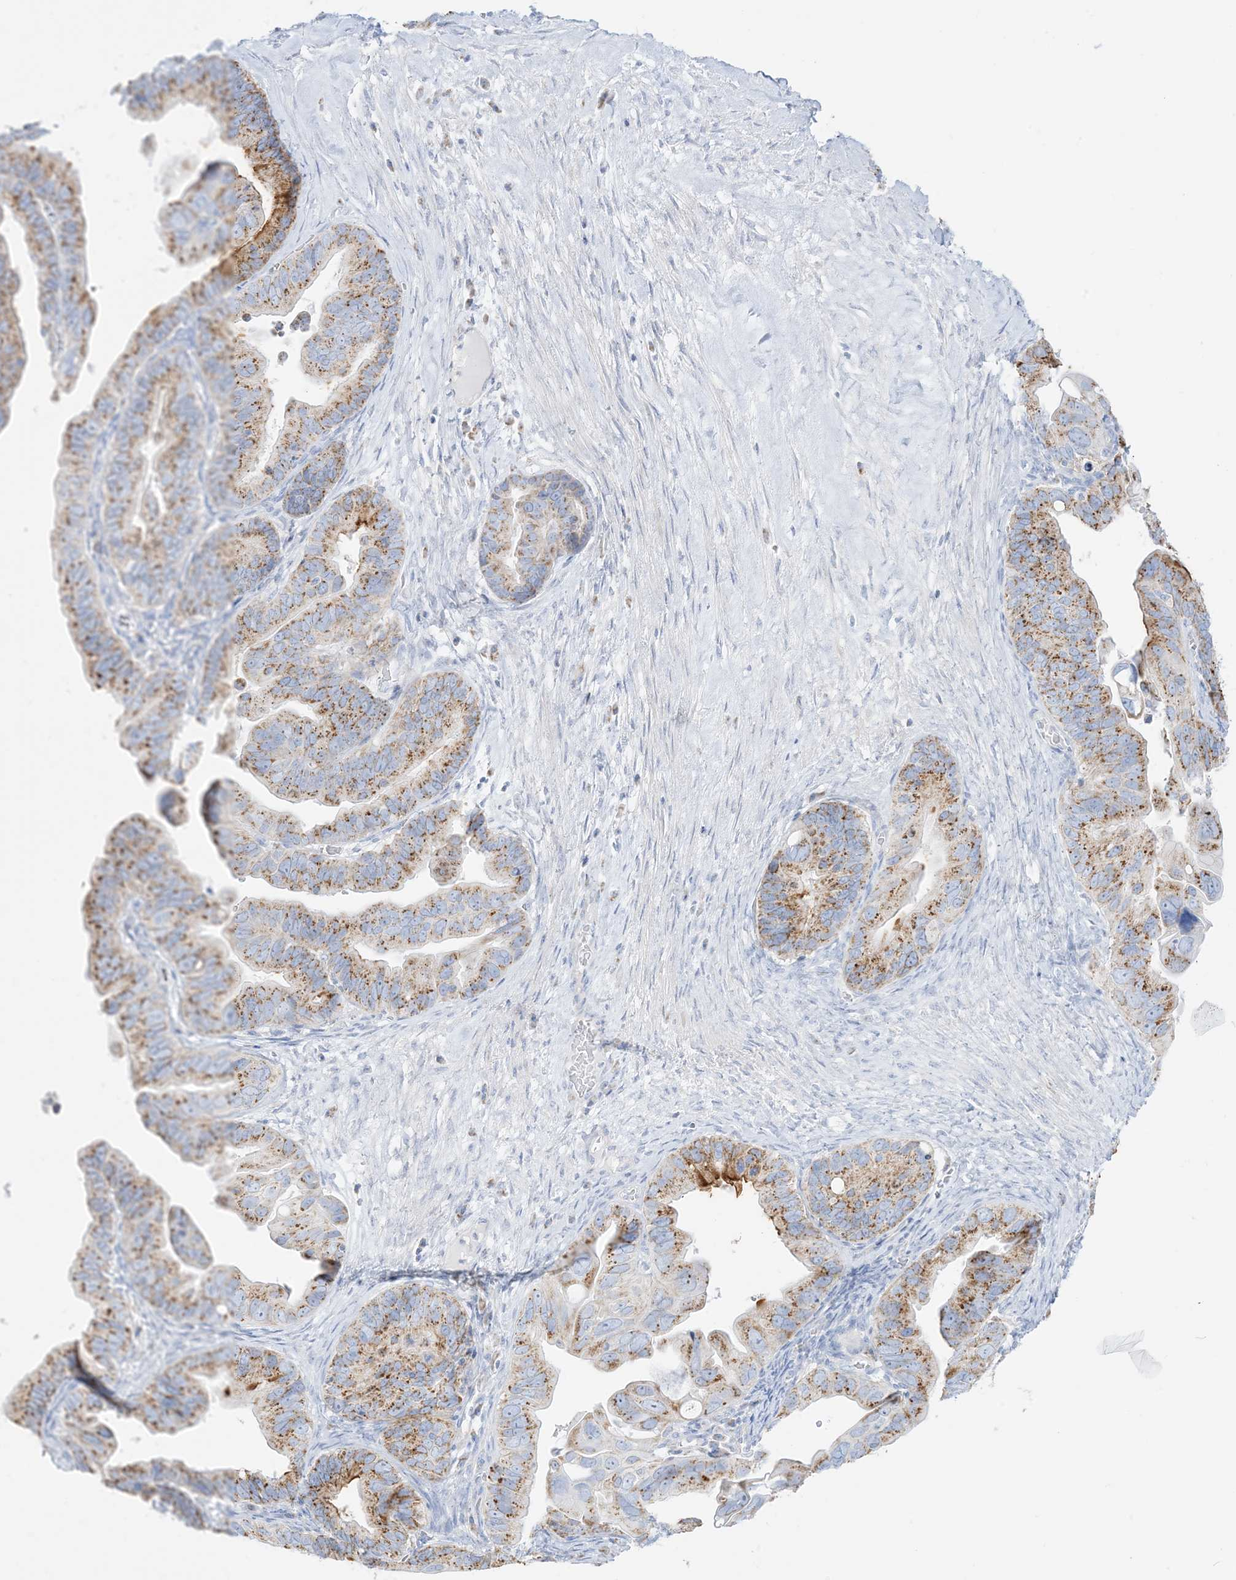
{"staining": {"intensity": "moderate", "quantity": ">75%", "location": "cytoplasmic/membranous"}, "tissue": "ovarian cancer", "cell_type": "Tumor cells", "image_type": "cancer", "snomed": [{"axis": "morphology", "description": "Cystadenocarcinoma, serous, NOS"}, {"axis": "topography", "description": "Ovary"}], "caption": "Immunohistochemical staining of ovarian serous cystadenocarcinoma demonstrates medium levels of moderate cytoplasmic/membranous protein expression in approximately >75% of tumor cells.", "gene": "SLC26A3", "patient": {"sex": "female", "age": 56}}